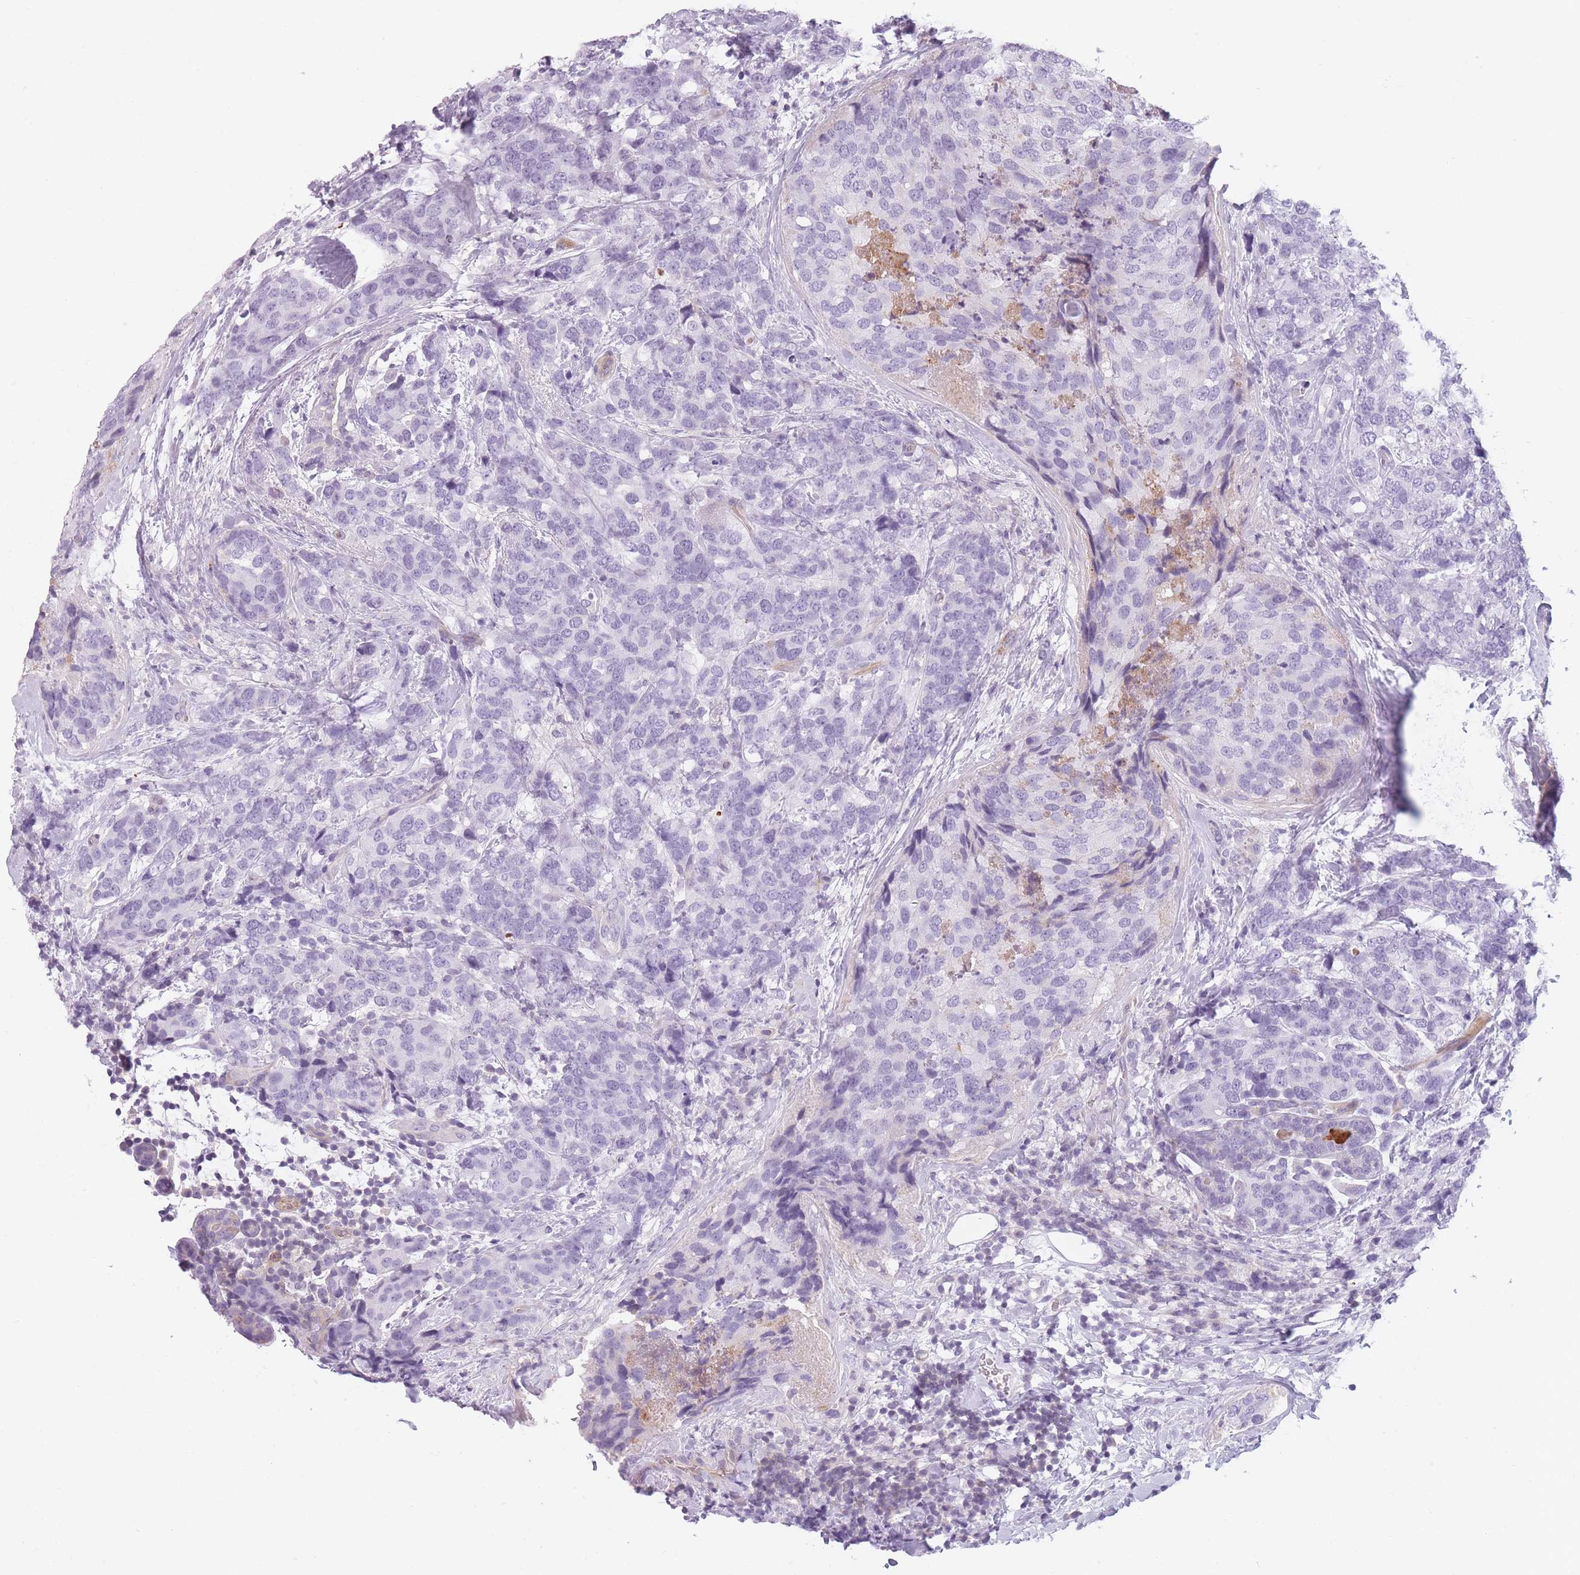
{"staining": {"intensity": "negative", "quantity": "none", "location": "none"}, "tissue": "breast cancer", "cell_type": "Tumor cells", "image_type": "cancer", "snomed": [{"axis": "morphology", "description": "Lobular carcinoma"}, {"axis": "topography", "description": "Breast"}], "caption": "A histopathology image of human breast cancer is negative for staining in tumor cells. (Brightfield microscopy of DAB immunohistochemistry at high magnification).", "gene": "GGT1", "patient": {"sex": "female", "age": 59}}